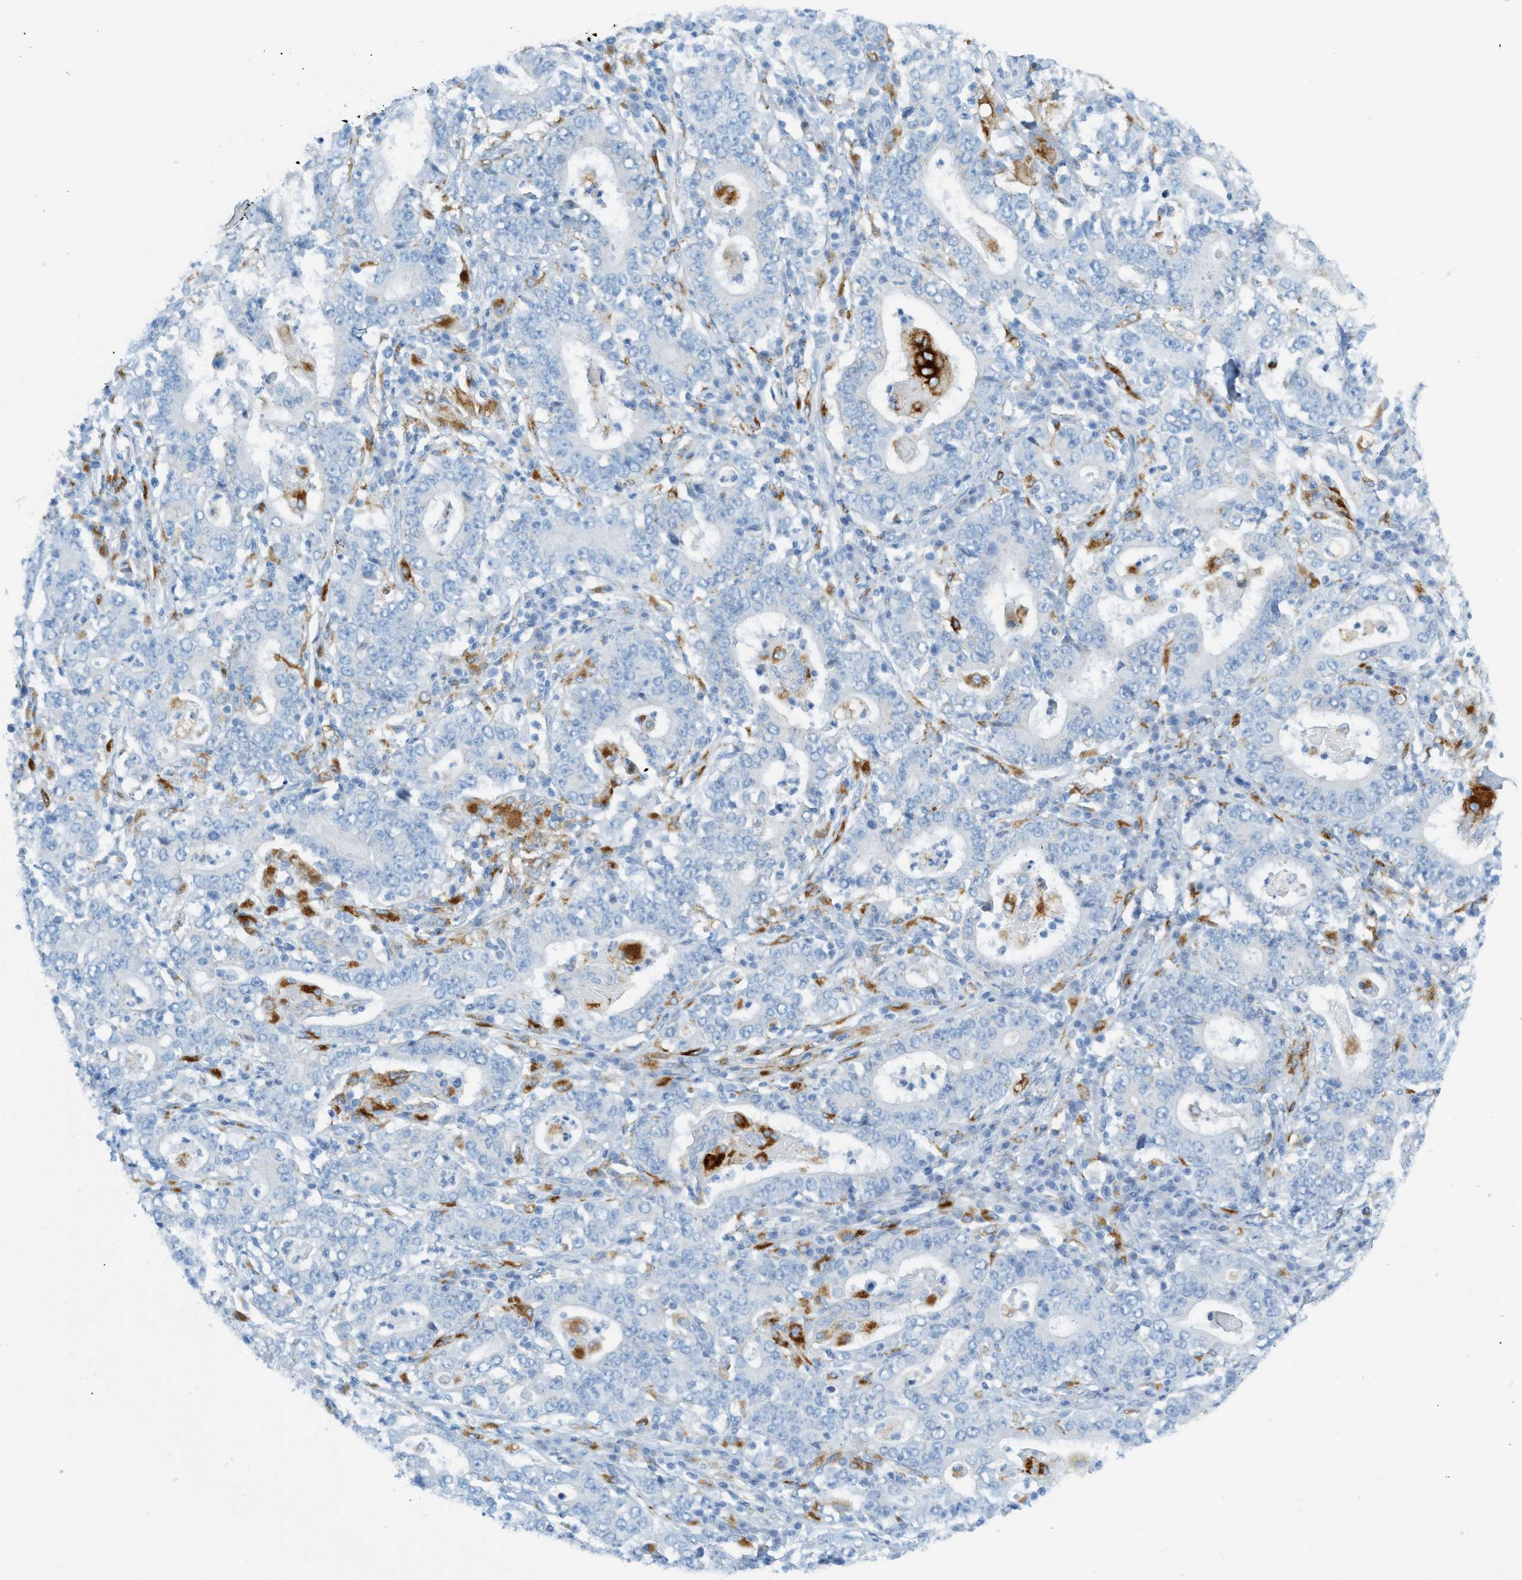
{"staining": {"intensity": "negative", "quantity": "none", "location": "none"}, "tissue": "stomach cancer", "cell_type": "Tumor cells", "image_type": "cancer", "snomed": [{"axis": "morphology", "description": "Normal tissue, NOS"}, {"axis": "morphology", "description": "Adenocarcinoma, NOS"}, {"axis": "topography", "description": "Stomach, upper"}, {"axis": "topography", "description": "Stomach"}], "caption": "High power microscopy histopathology image of an immunohistochemistry photomicrograph of stomach cancer (adenocarcinoma), revealing no significant positivity in tumor cells.", "gene": "C21orf62", "patient": {"sex": "male", "age": 59}}